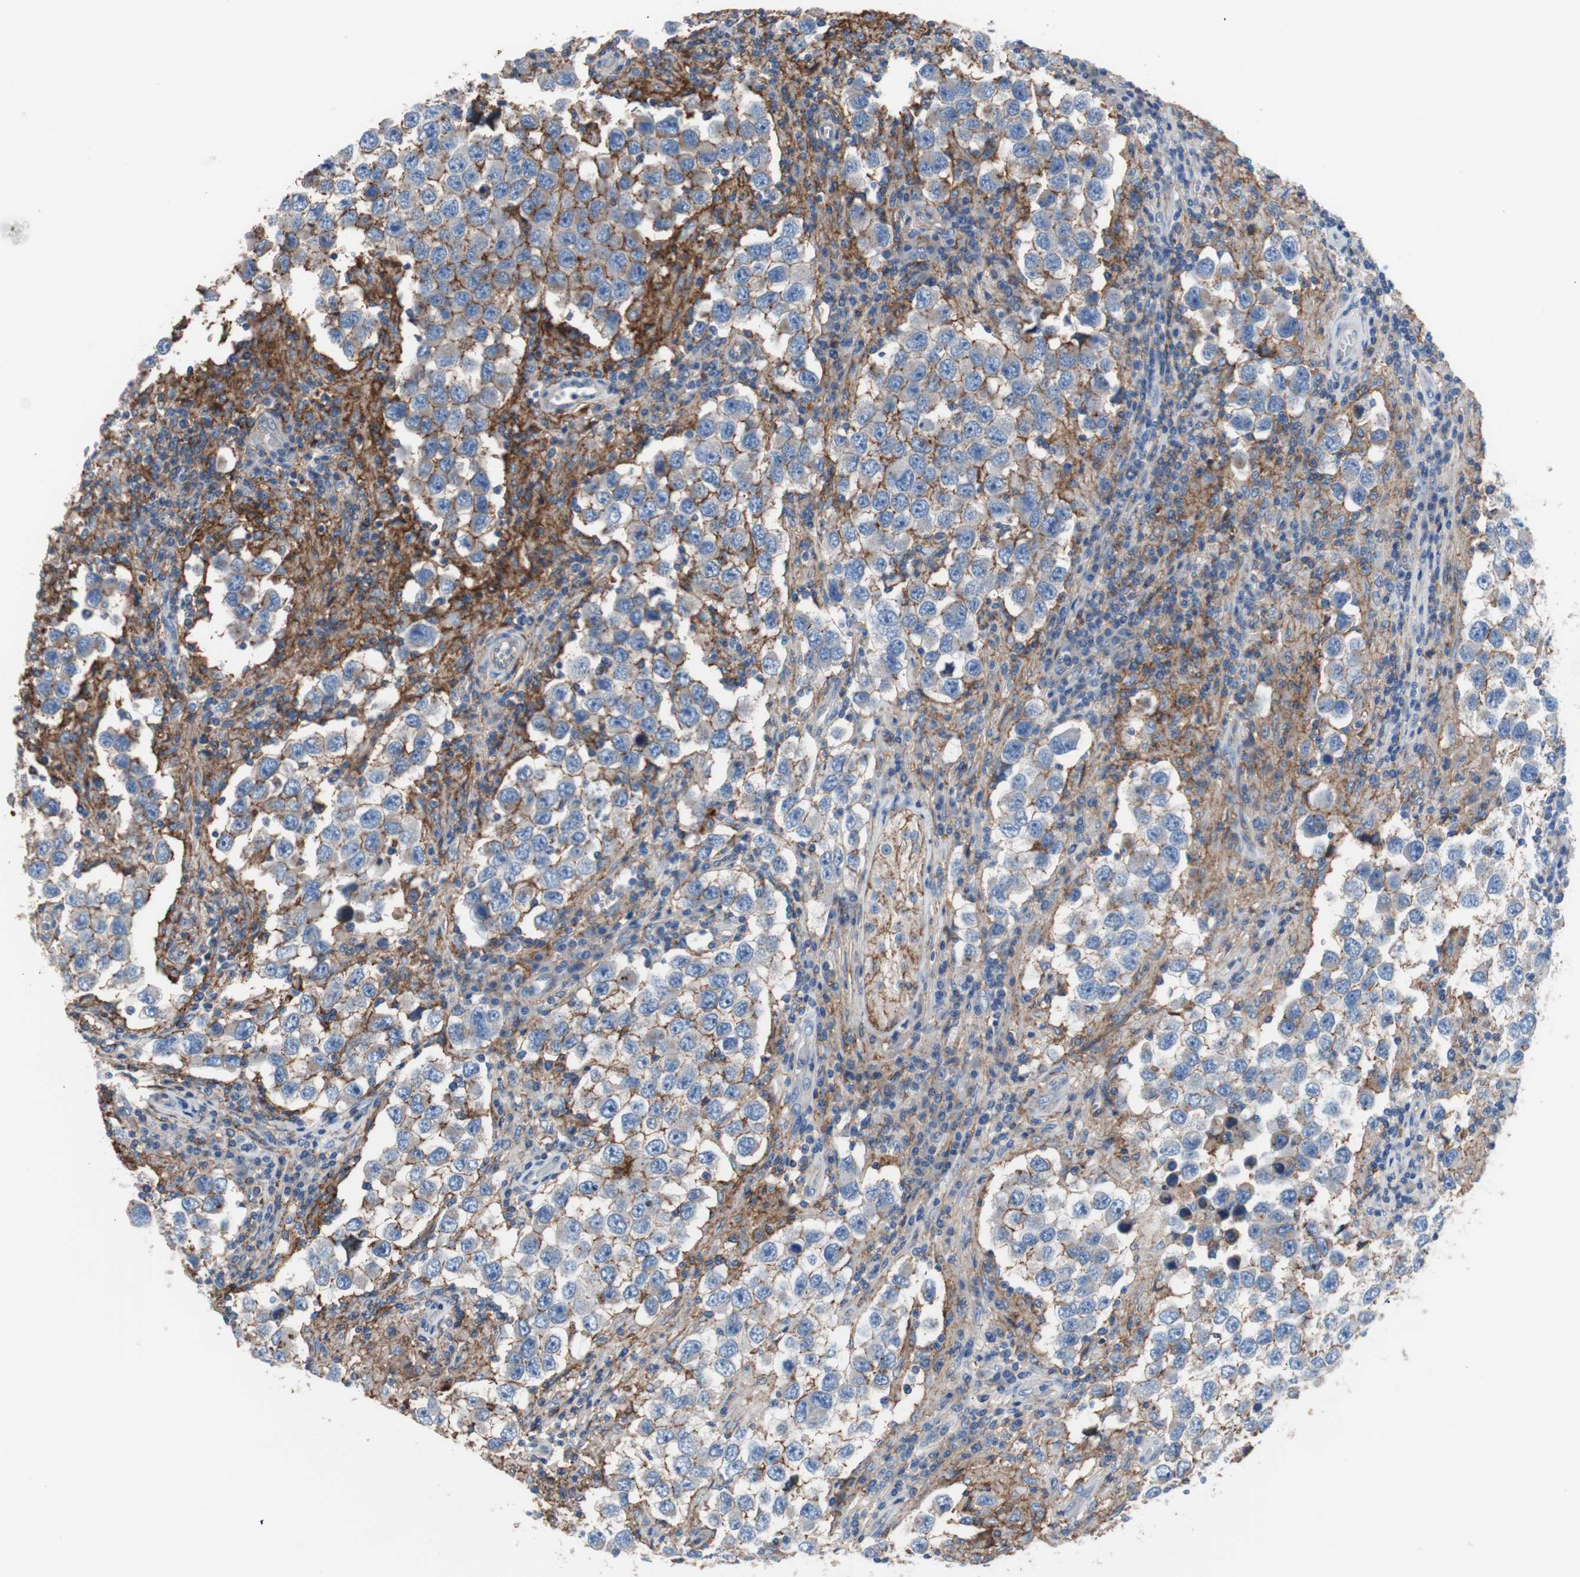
{"staining": {"intensity": "negative", "quantity": "none", "location": "none"}, "tissue": "testis cancer", "cell_type": "Tumor cells", "image_type": "cancer", "snomed": [{"axis": "morphology", "description": "Carcinoma, Embryonal, NOS"}, {"axis": "topography", "description": "Testis"}], "caption": "An immunohistochemistry (IHC) histopathology image of embryonal carcinoma (testis) is shown. There is no staining in tumor cells of embryonal carcinoma (testis).", "gene": "CD81", "patient": {"sex": "male", "age": 21}}